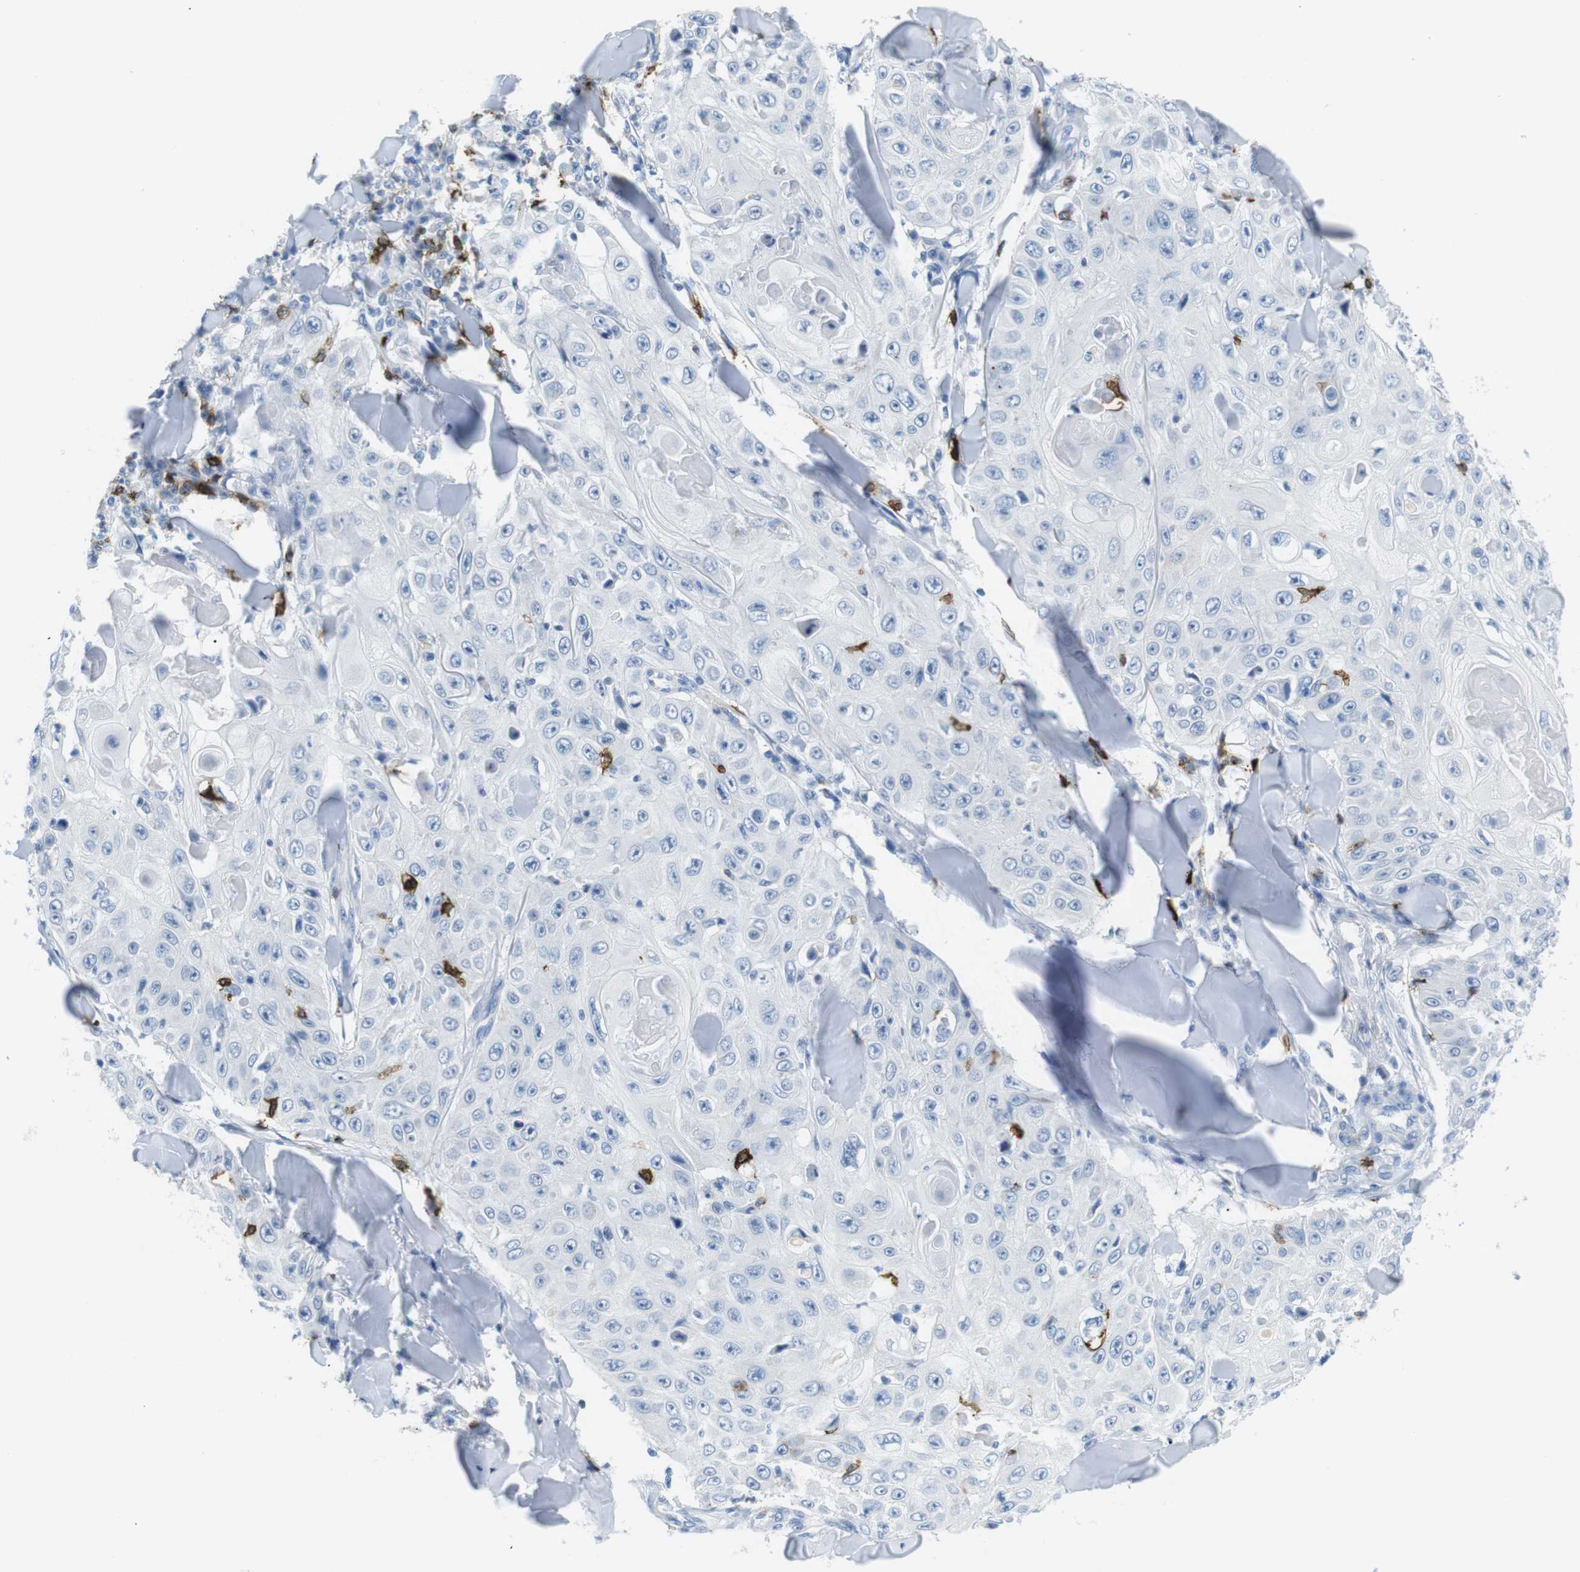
{"staining": {"intensity": "negative", "quantity": "none", "location": "none"}, "tissue": "skin cancer", "cell_type": "Tumor cells", "image_type": "cancer", "snomed": [{"axis": "morphology", "description": "Squamous cell carcinoma, NOS"}, {"axis": "topography", "description": "Skin"}], "caption": "An IHC image of skin squamous cell carcinoma is shown. There is no staining in tumor cells of skin squamous cell carcinoma.", "gene": "TNFRSF4", "patient": {"sex": "male", "age": 86}}